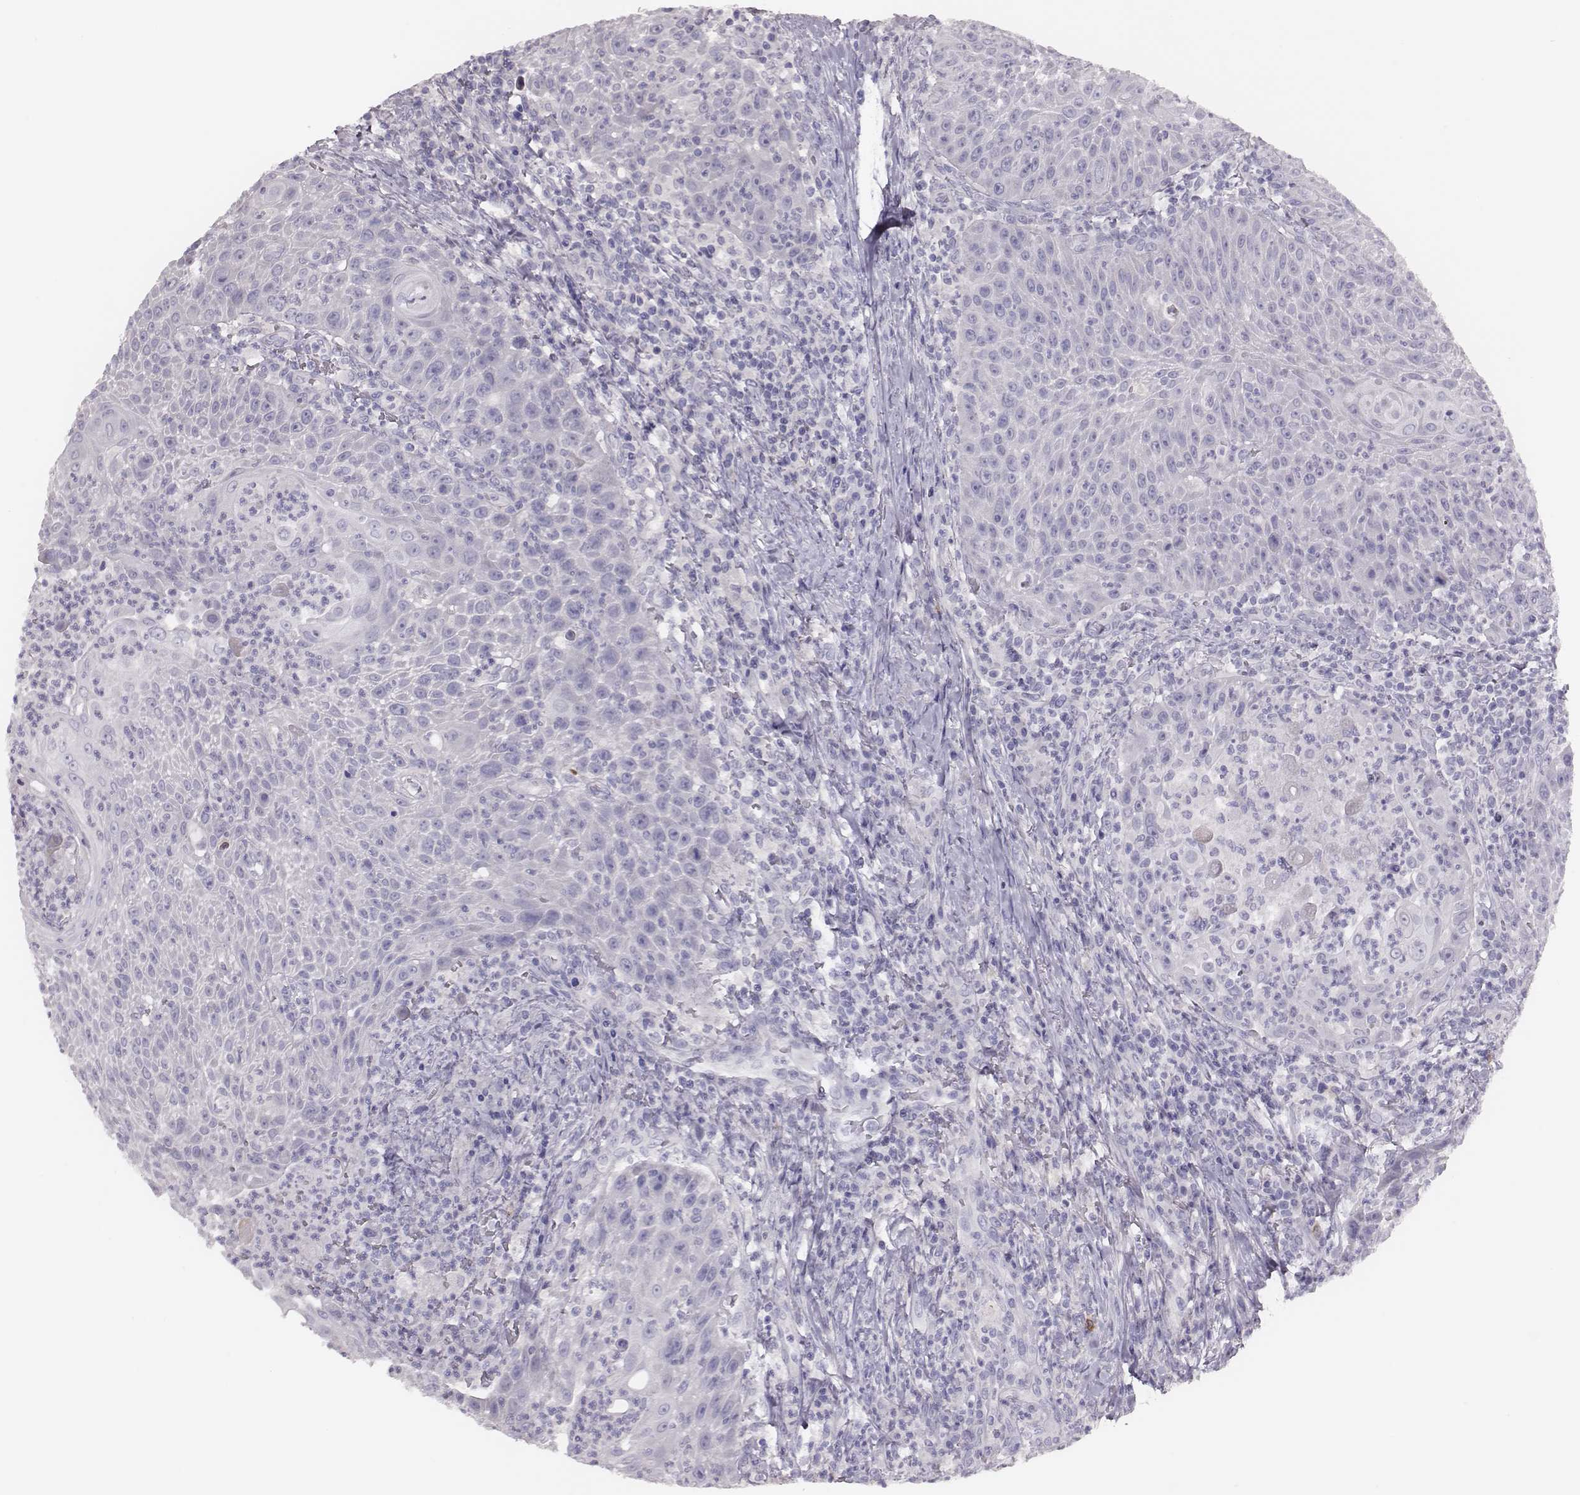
{"staining": {"intensity": "negative", "quantity": "none", "location": "none"}, "tissue": "head and neck cancer", "cell_type": "Tumor cells", "image_type": "cancer", "snomed": [{"axis": "morphology", "description": "Squamous cell carcinoma, NOS"}, {"axis": "topography", "description": "Head-Neck"}], "caption": "Immunohistochemistry of head and neck squamous cell carcinoma reveals no expression in tumor cells. The staining is performed using DAB brown chromogen with nuclei counter-stained in using hematoxylin.", "gene": "P2RY10", "patient": {"sex": "male", "age": 69}}